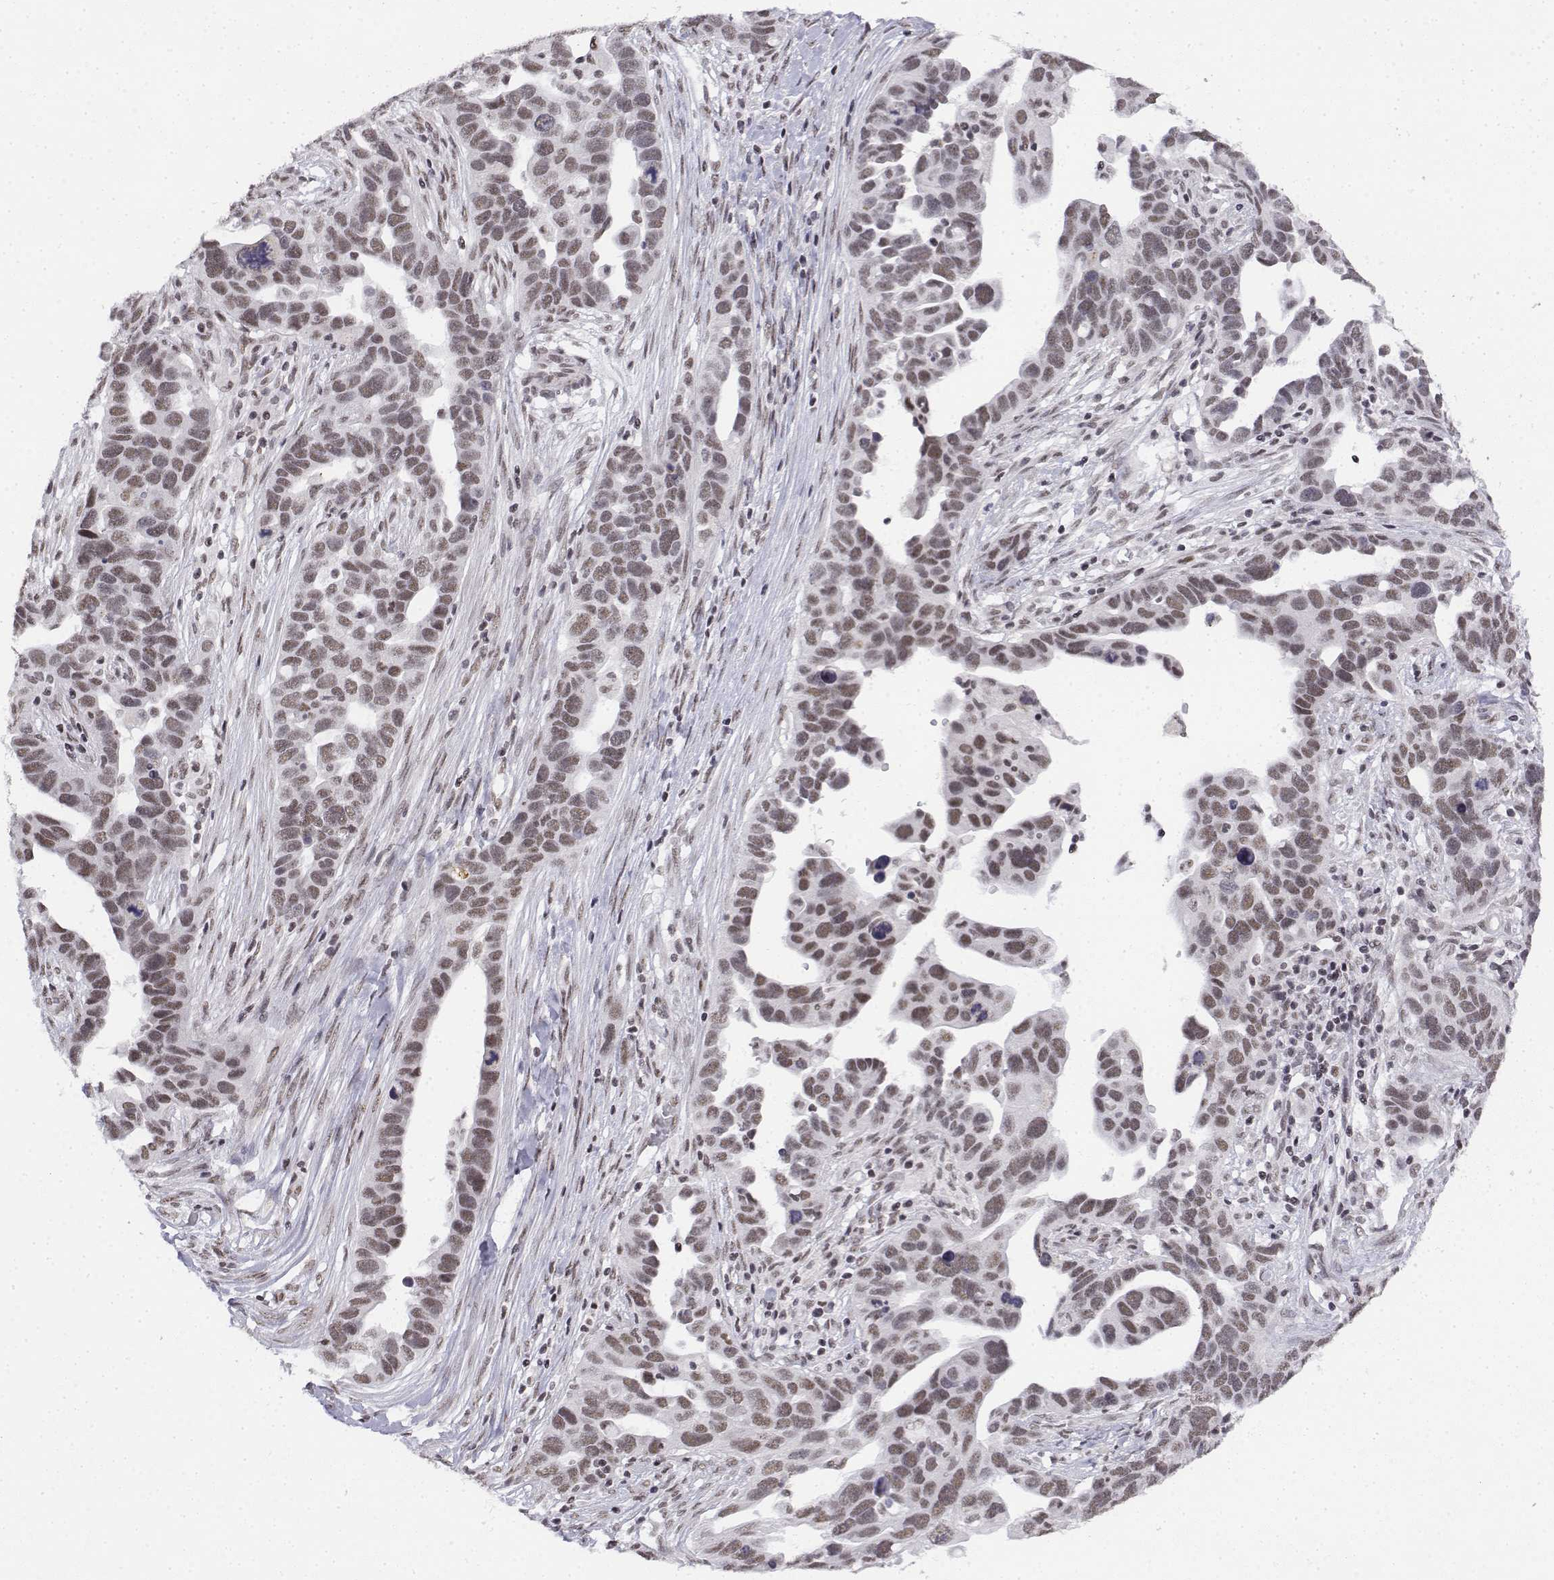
{"staining": {"intensity": "moderate", "quantity": ">75%", "location": "nuclear"}, "tissue": "ovarian cancer", "cell_type": "Tumor cells", "image_type": "cancer", "snomed": [{"axis": "morphology", "description": "Cystadenocarcinoma, serous, NOS"}, {"axis": "topography", "description": "Ovary"}], "caption": "An image of ovarian serous cystadenocarcinoma stained for a protein exhibits moderate nuclear brown staining in tumor cells. The protein is stained brown, and the nuclei are stained in blue (DAB (3,3'-diaminobenzidine) IHC with brightfield microscopy, high magnification).", "gene": "SETD1A", "patient": {"sex": "female", "age": 54}}